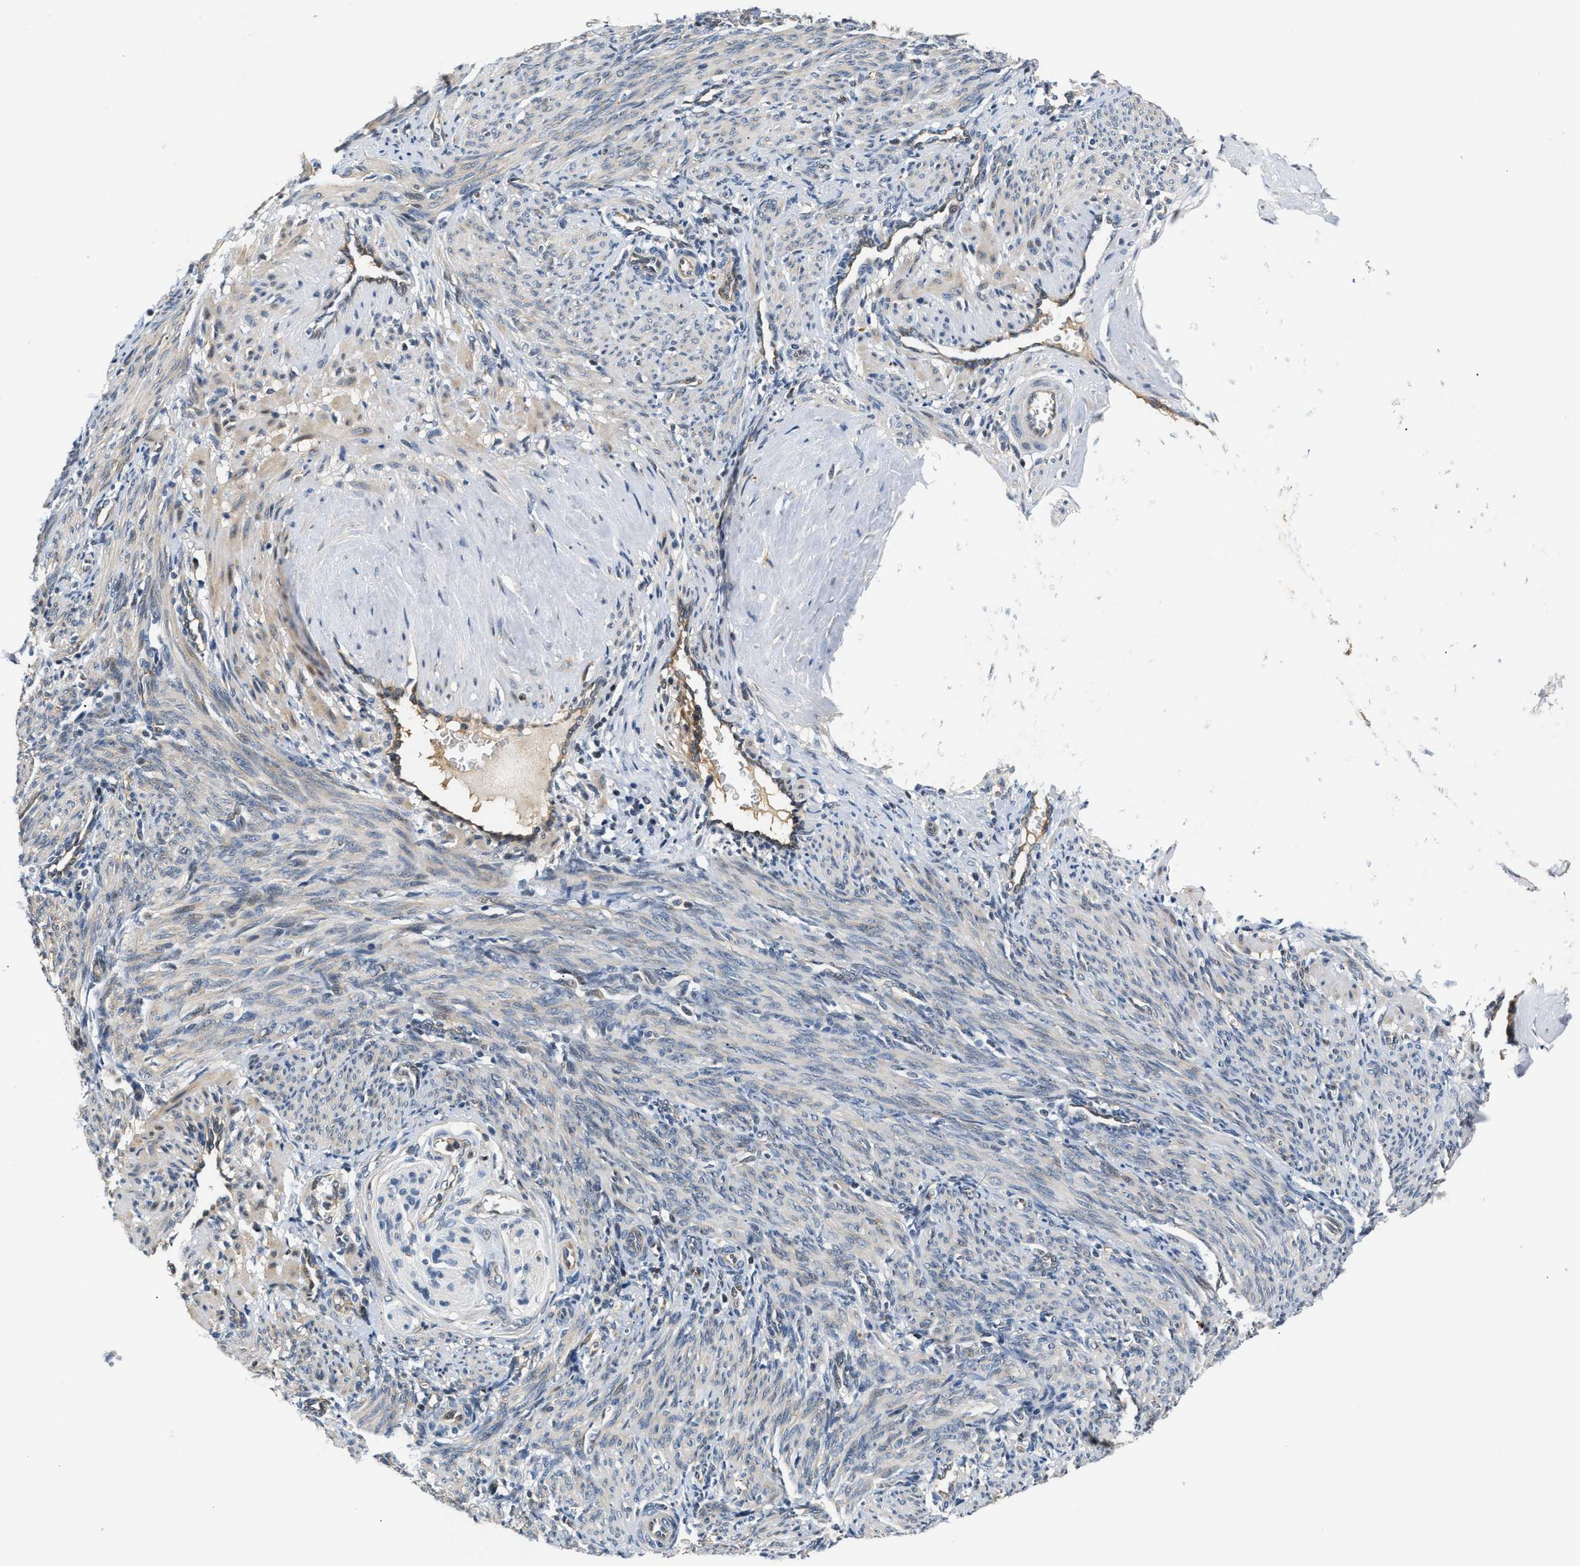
{"staining": {"intensity": "negative", "quantity": "none", "location": "none"}, "tissue": "smooth muscle", "cell_type": "Smooth muscle cells", "image_type": "normal", "snomed": [{"axis": "morphology", "description": "Normal tissue, NOS"}, {"axis": "topography", "description": "Endometrium"}], "caption": "The micrograph demonstrates no significant expression in smooth muscle cells of smooth muscle.", "gene": "TNIP2", "patient": {"sex": "female", "age": 33}}